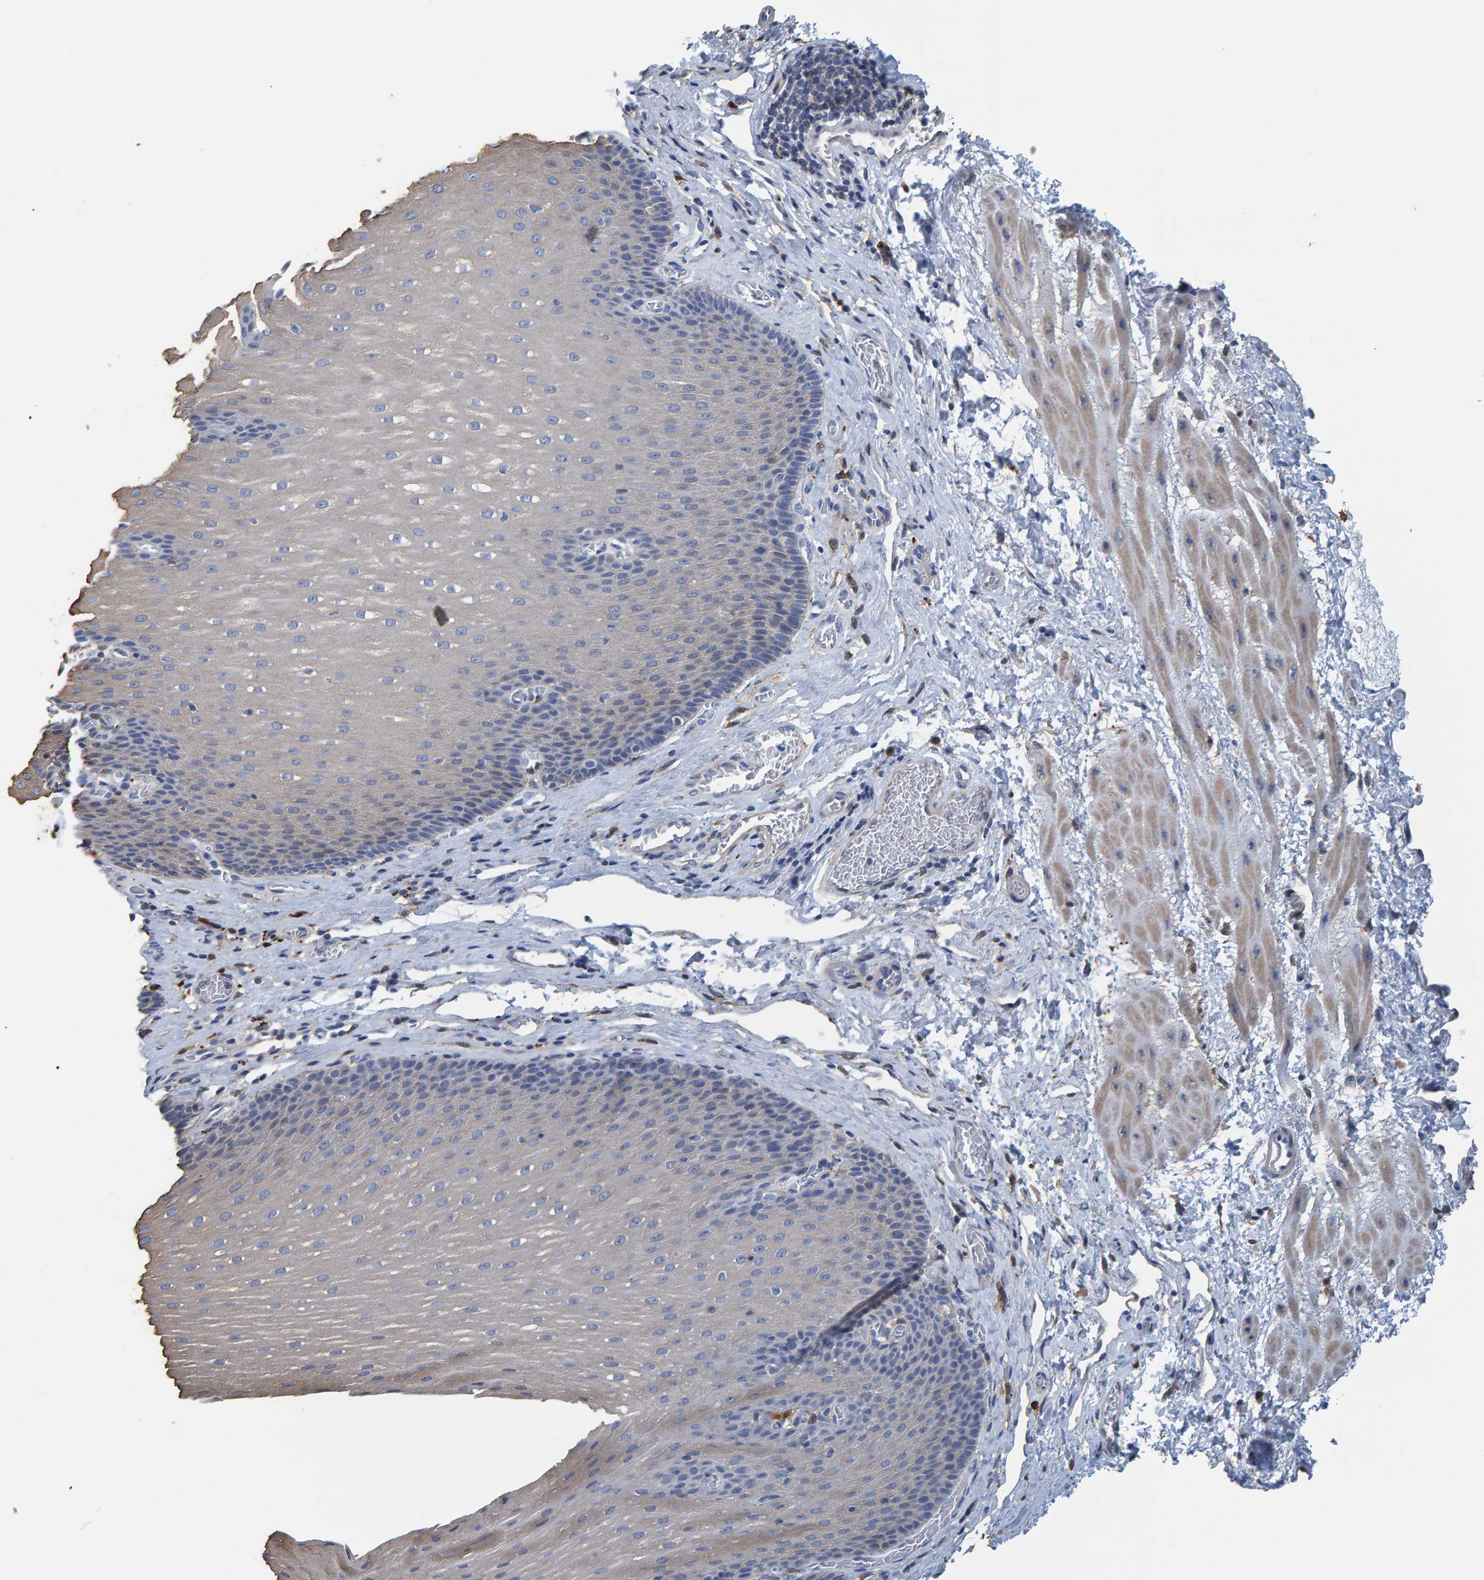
{"staining": {"intensity": "negative", "quantity": "none", "location": "none"}, "tissue": "esophagus", "cell_type": "Squamous epithelial cells", "image_type": "normal", "snomed": [{"axis": "morphology", "description": "Normal tissue, NOS"}, {"axis": "topography", "description": "Esophagus"}], "caption": "IHC of unremarkable esophagus exhibits no staining in squamous epithelial cells. (Stains: DAB (3,3'-diaminobenzidine) immunohistochemistry with hematoxylin counter stain, Microscopy: brightfield microscopy at high magnification).", "gene": "IDO1", "patient": {"sex": "male", "age": 48}}